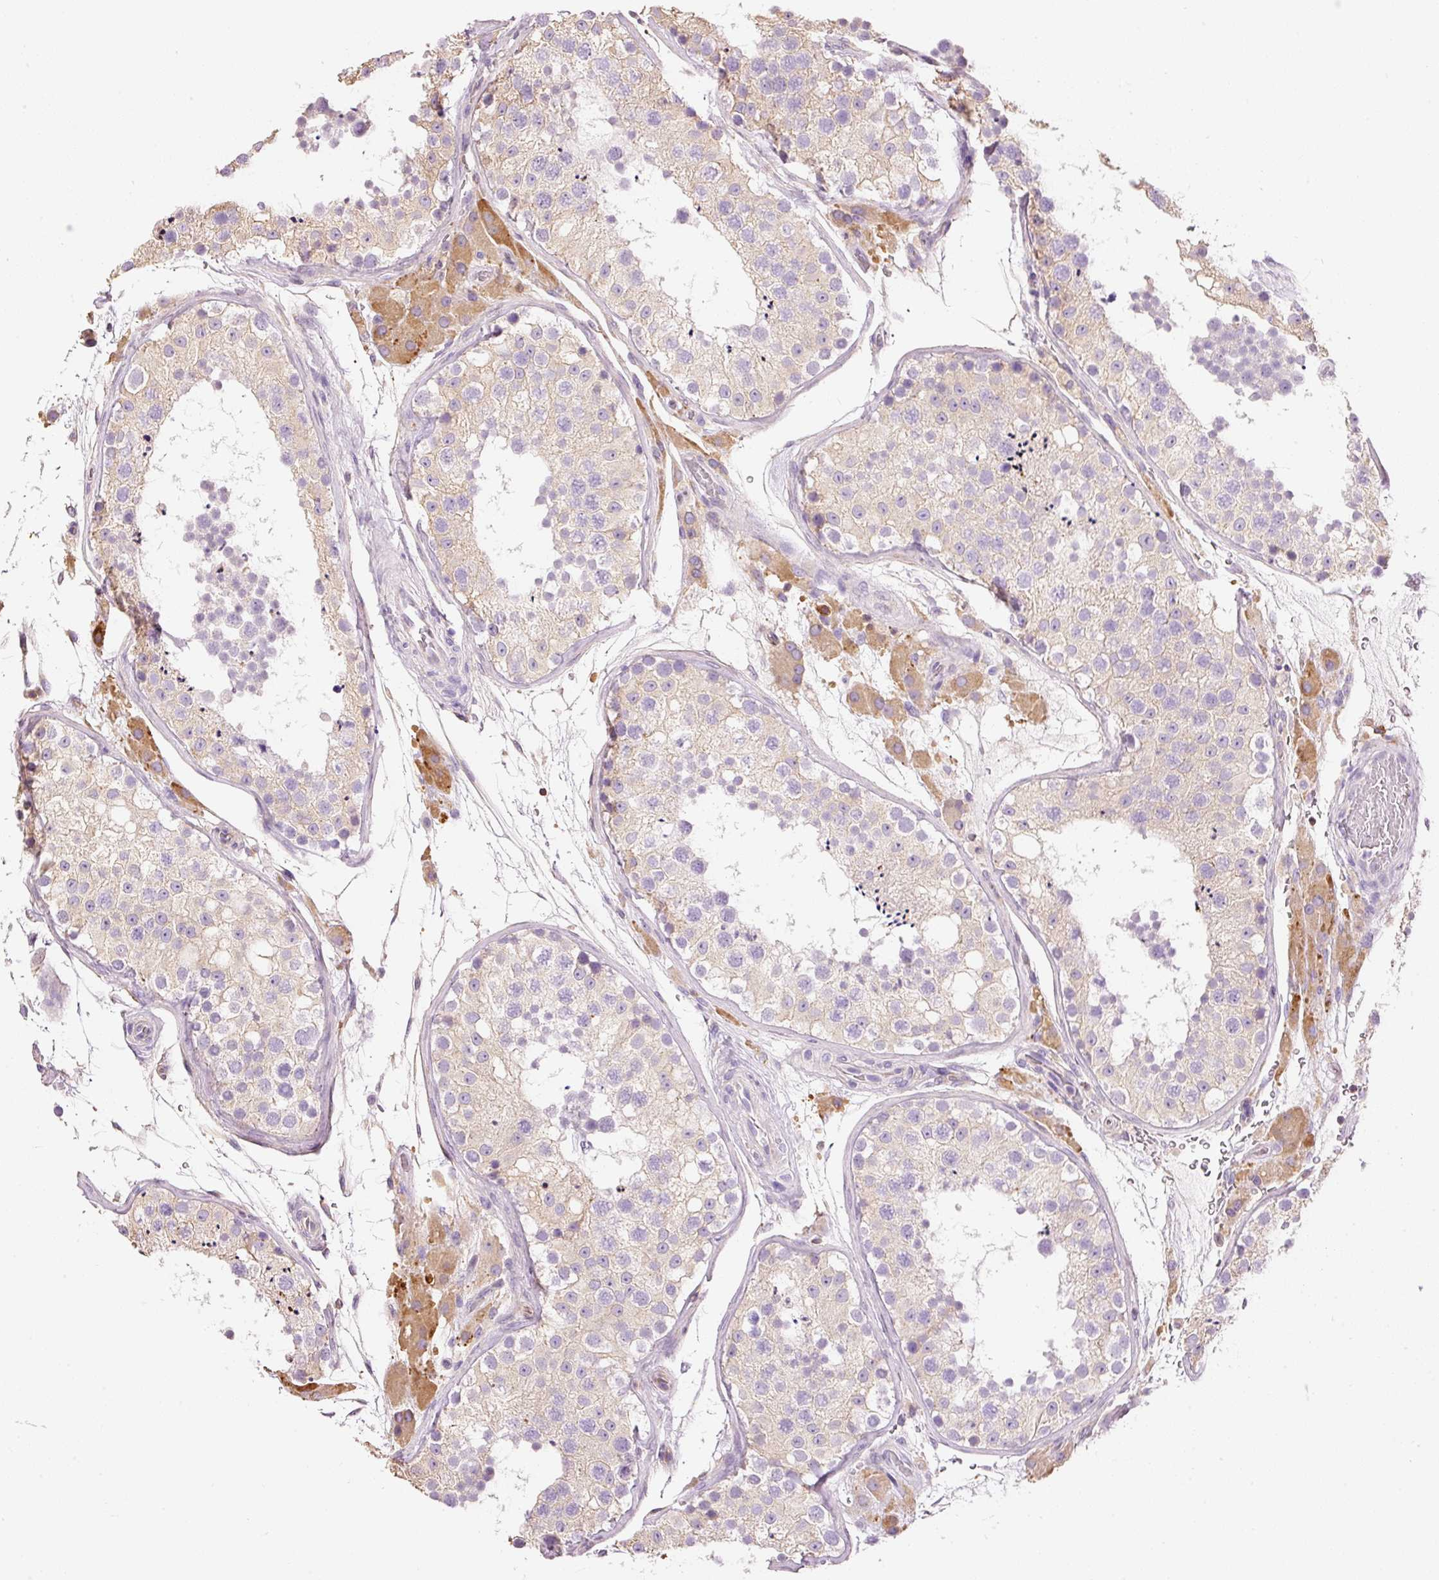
{"staining": {"intensity": "weak", "quantity": "25%-75%", "location": "cytoplasmic/membranous"}, "tissue": "testis", "cell_type": "Cells in seminiferous ducts", "image_type": "normal", "snomed": [{"axis": "morphology", "description": "Normal tissue, NOS"}, {"axis": "topography", "description": "Testis"}], "caption": "A photomicrograph of testis stained for a protein displays weak cytoplasmic/membranous brown staining in cells in seminiferous ducts.", "gene": "DOK6", "patient": {"sex": "male", "age": 26}}